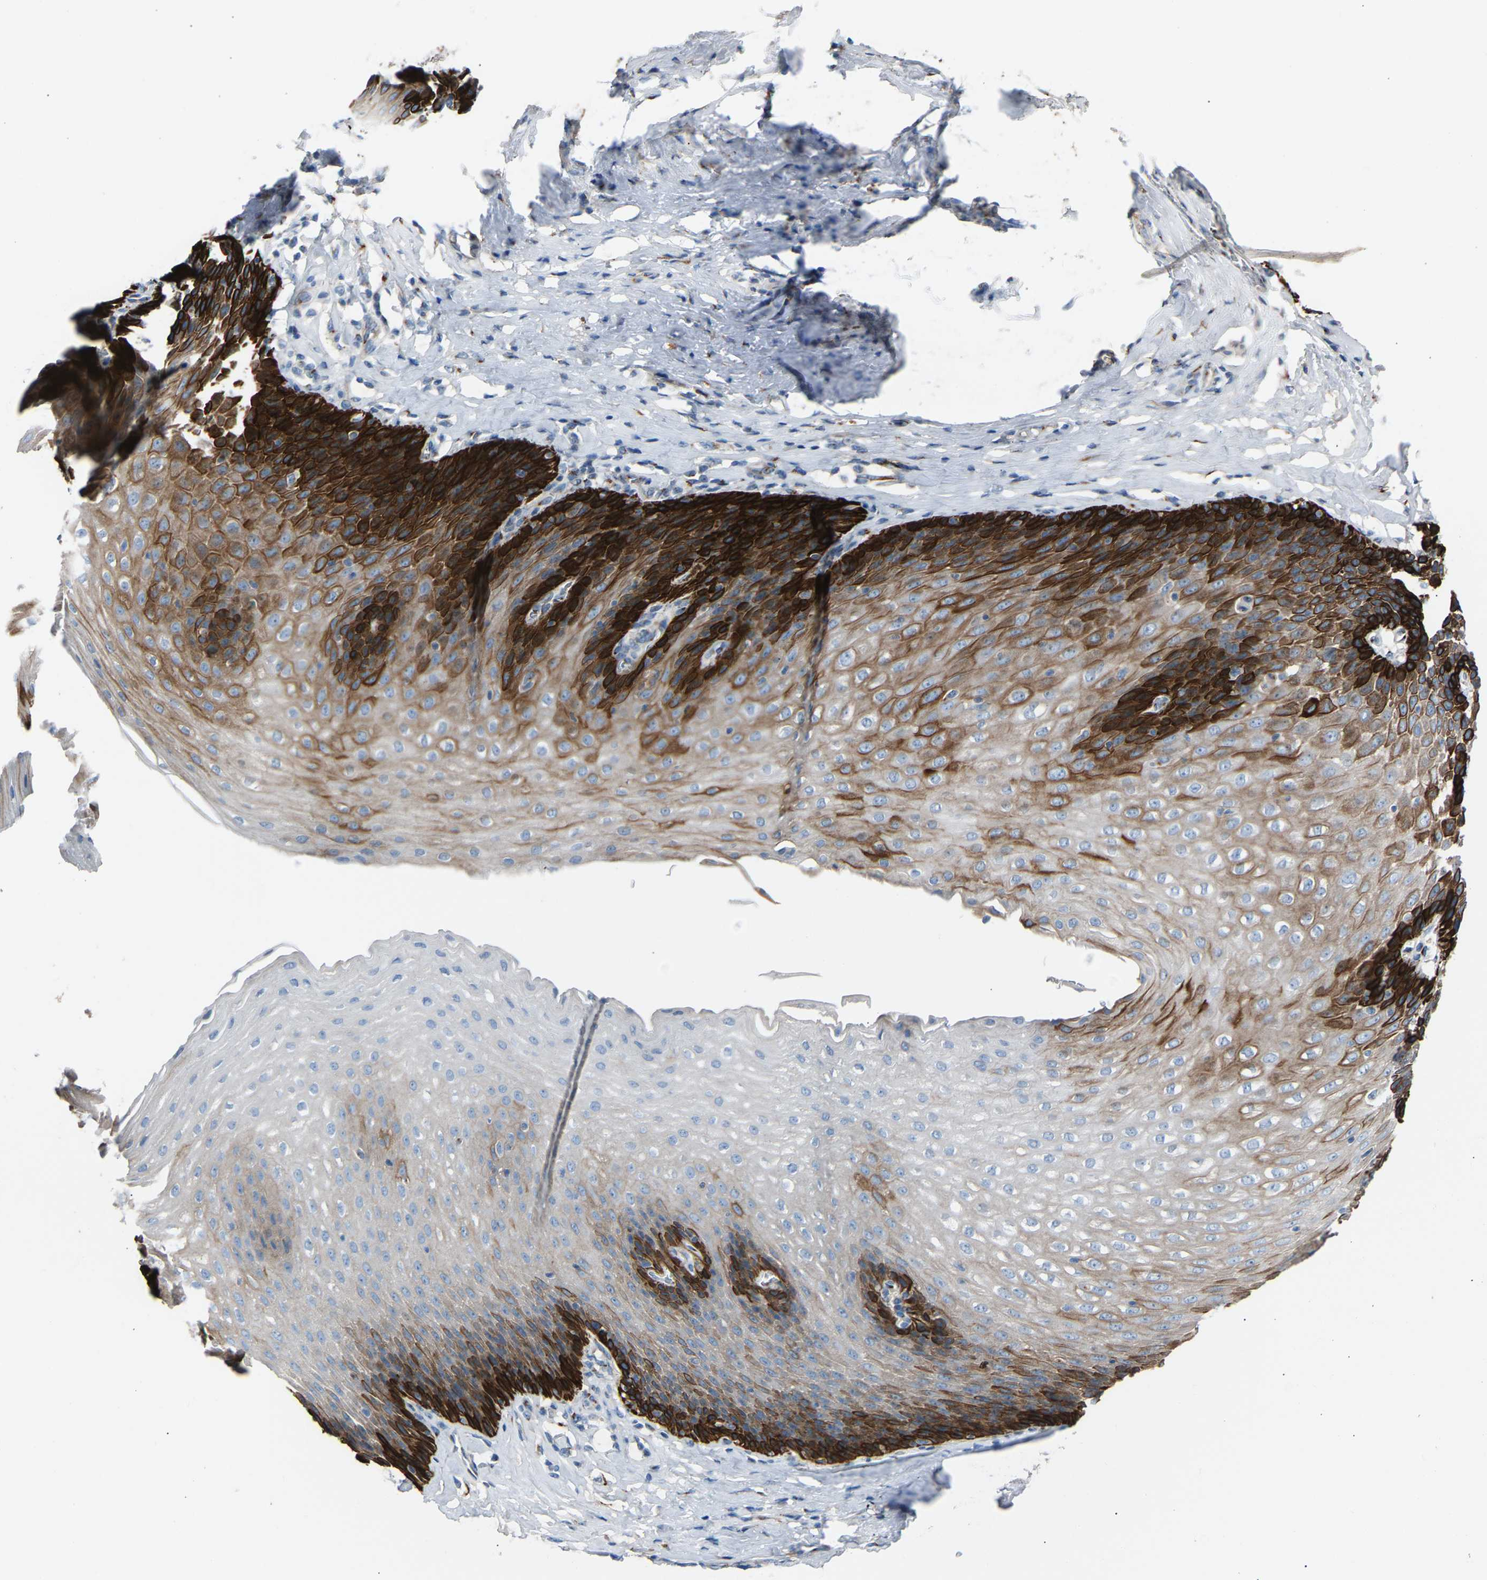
{"staining": {"intensity": "strong", "quantity": "25%-75%", "location": "cytoplasmic/membranous"}, "tissue": "esophagus", "cell_type": "Squamous epithelial cells", "image_type": "normal", "snomed": [{"axis": "morphology", "description": "Normal tissue, NOS"}, {"axis": "topography", "description": "Esophagus"}], "caption": "Squamous epithelial cells display strong cytoplasmic/membranous staining in approximately 25%-75% of cells in unremarkable esophagus.", "gene": "CYREN", "patient": {"sex": "female", "age": 61}}